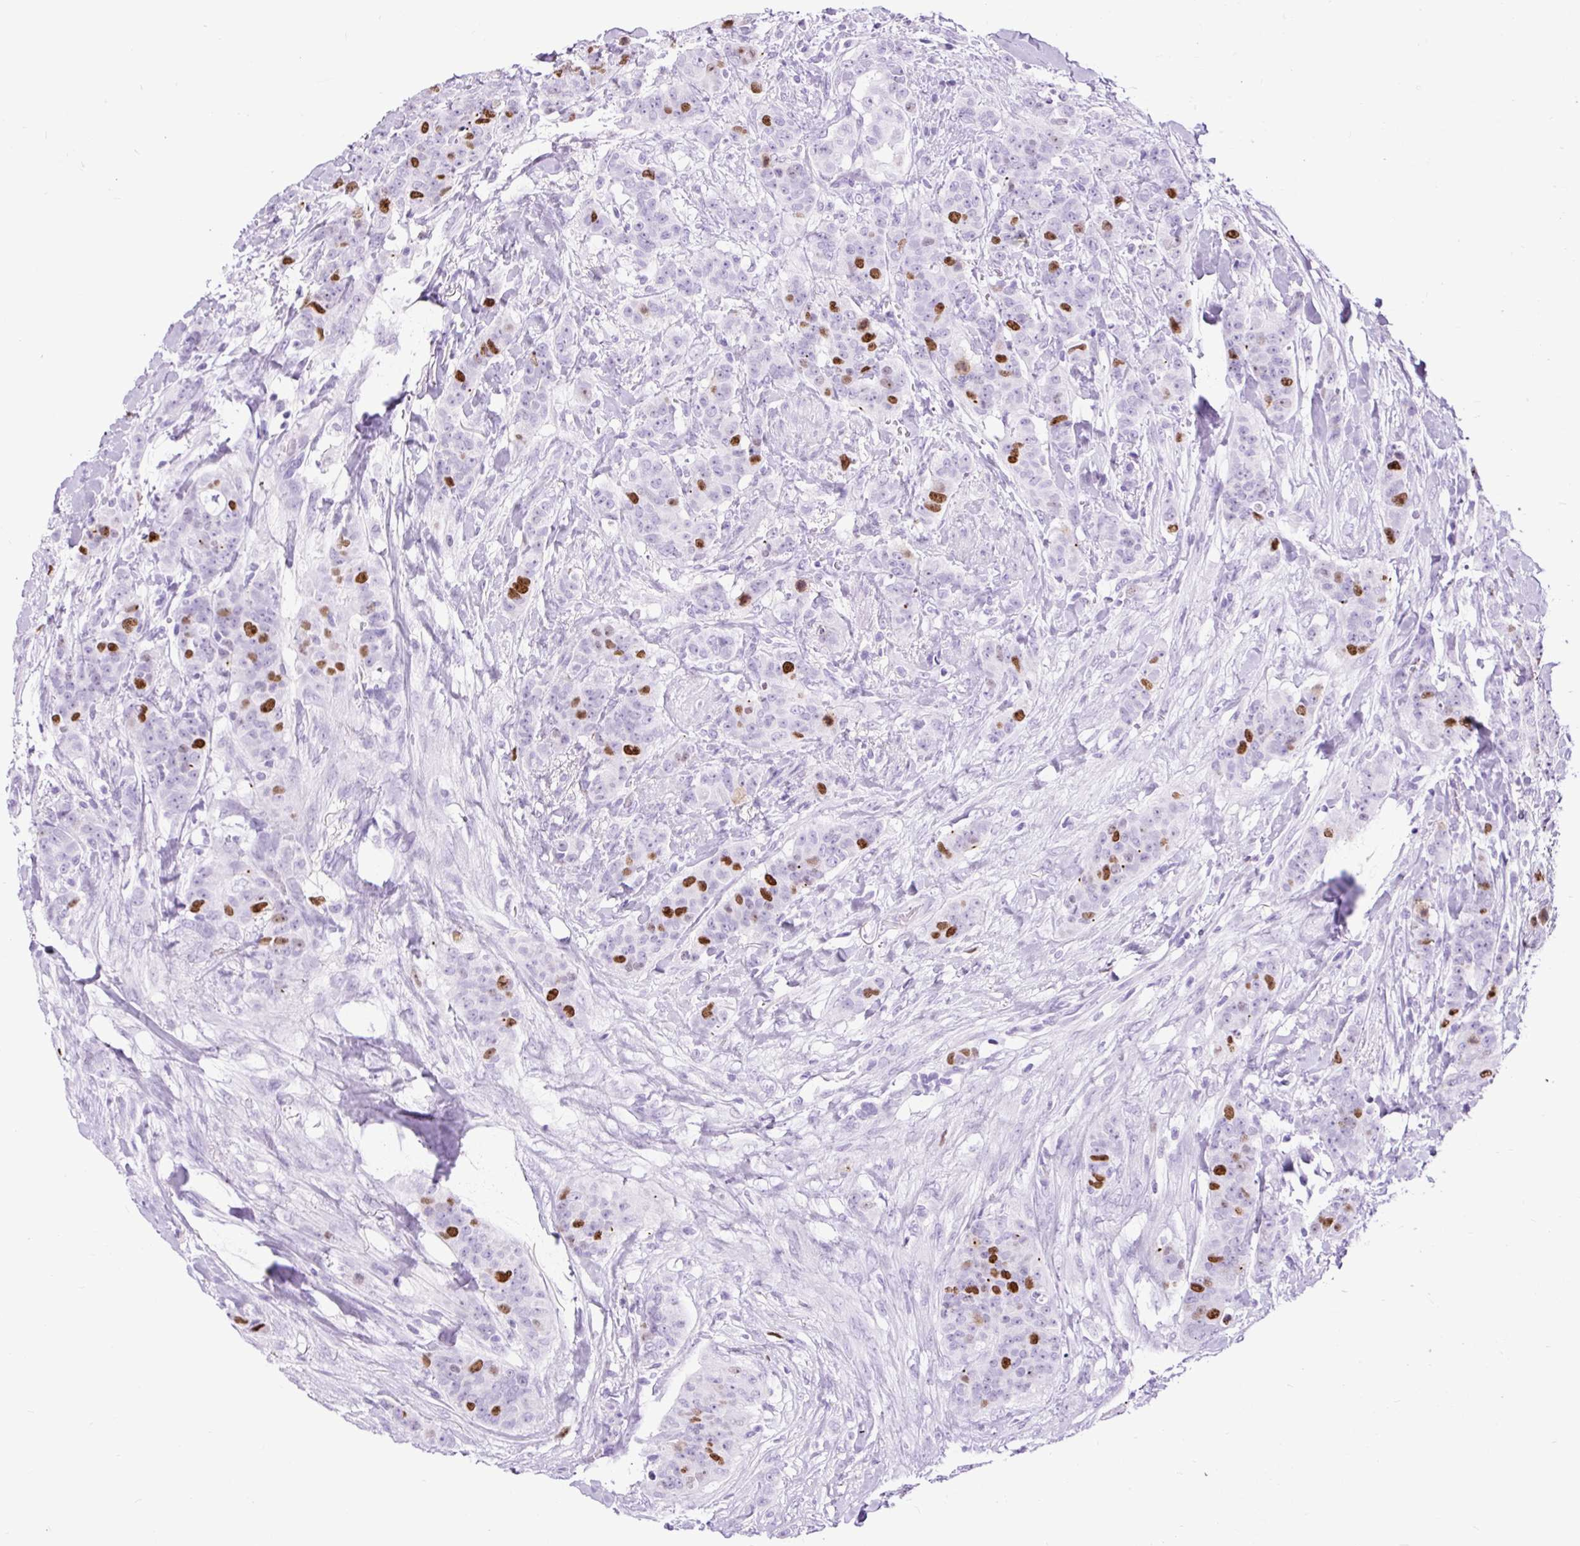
{"staining": {"intensity": "strong", "quantity": "<25%", "location": "nuclear"}, "tissue": "breast cancer", "cell_type": "Tumor cells", "image_type": "cancer", "snomed": [{"axis": "morphology", "description": "Duct carcinoma"}, {"axis": "topography", "description": "Breast"}], "caption": "The photomicrograph shows staining of breast cancer, revealing strong nuclear protein expression (brown color) within tumor cells.", "gene": "RACGAP1", "patient": {"sex": "female", "age": 40}}